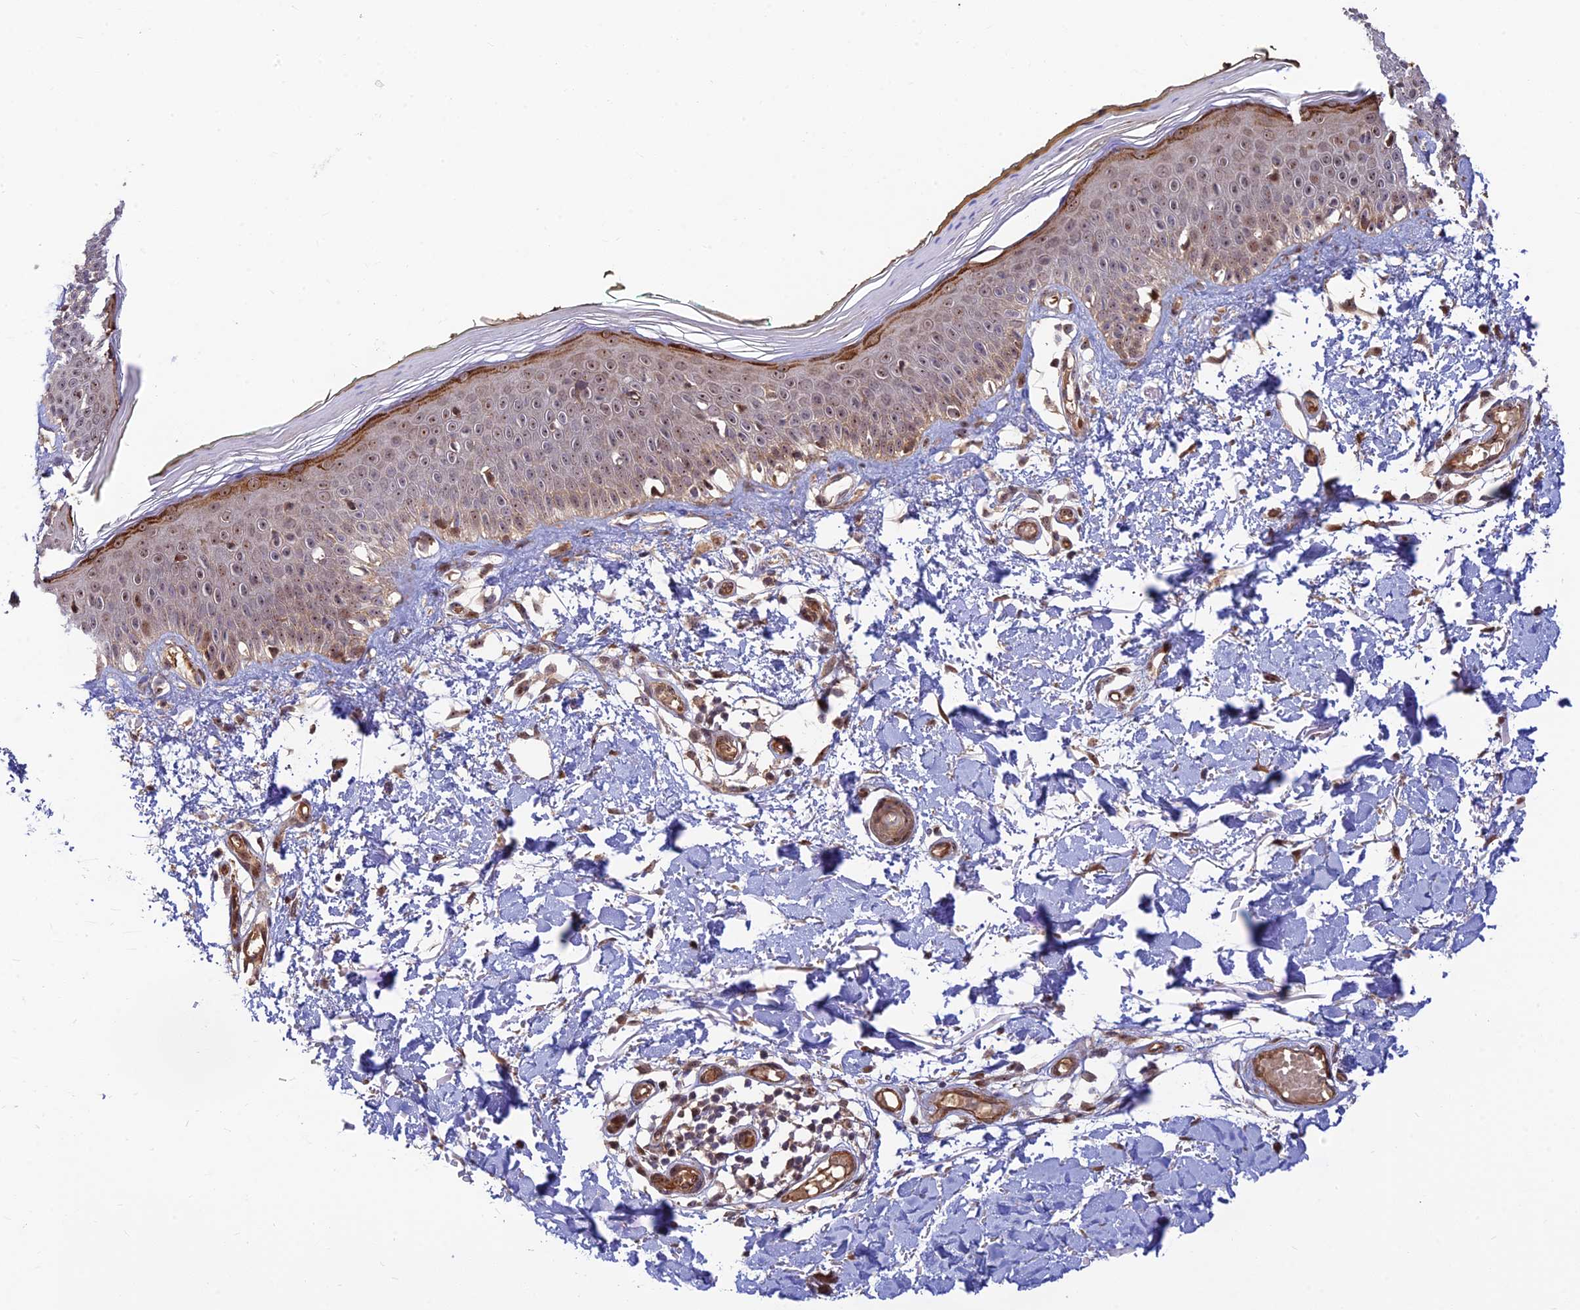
{"staining": {"intensity": "moderate", "quantity": ">75%", "location": "cytoplasmic/membranous"}, "tissue": "skin", "cell_type": "Fibroblasts", "image_type": "normal", "snomed": [{"axis": "morphology", "description": "Normal tissue, NOS"}, {"axis": "topography", "description": "Skin"}], "caption": "Skin stained with a protein marker demonstrates moderate staining in fibroblasts.", "gene": "UFSP2", "patient": {"sex": "male", "age": 62}}